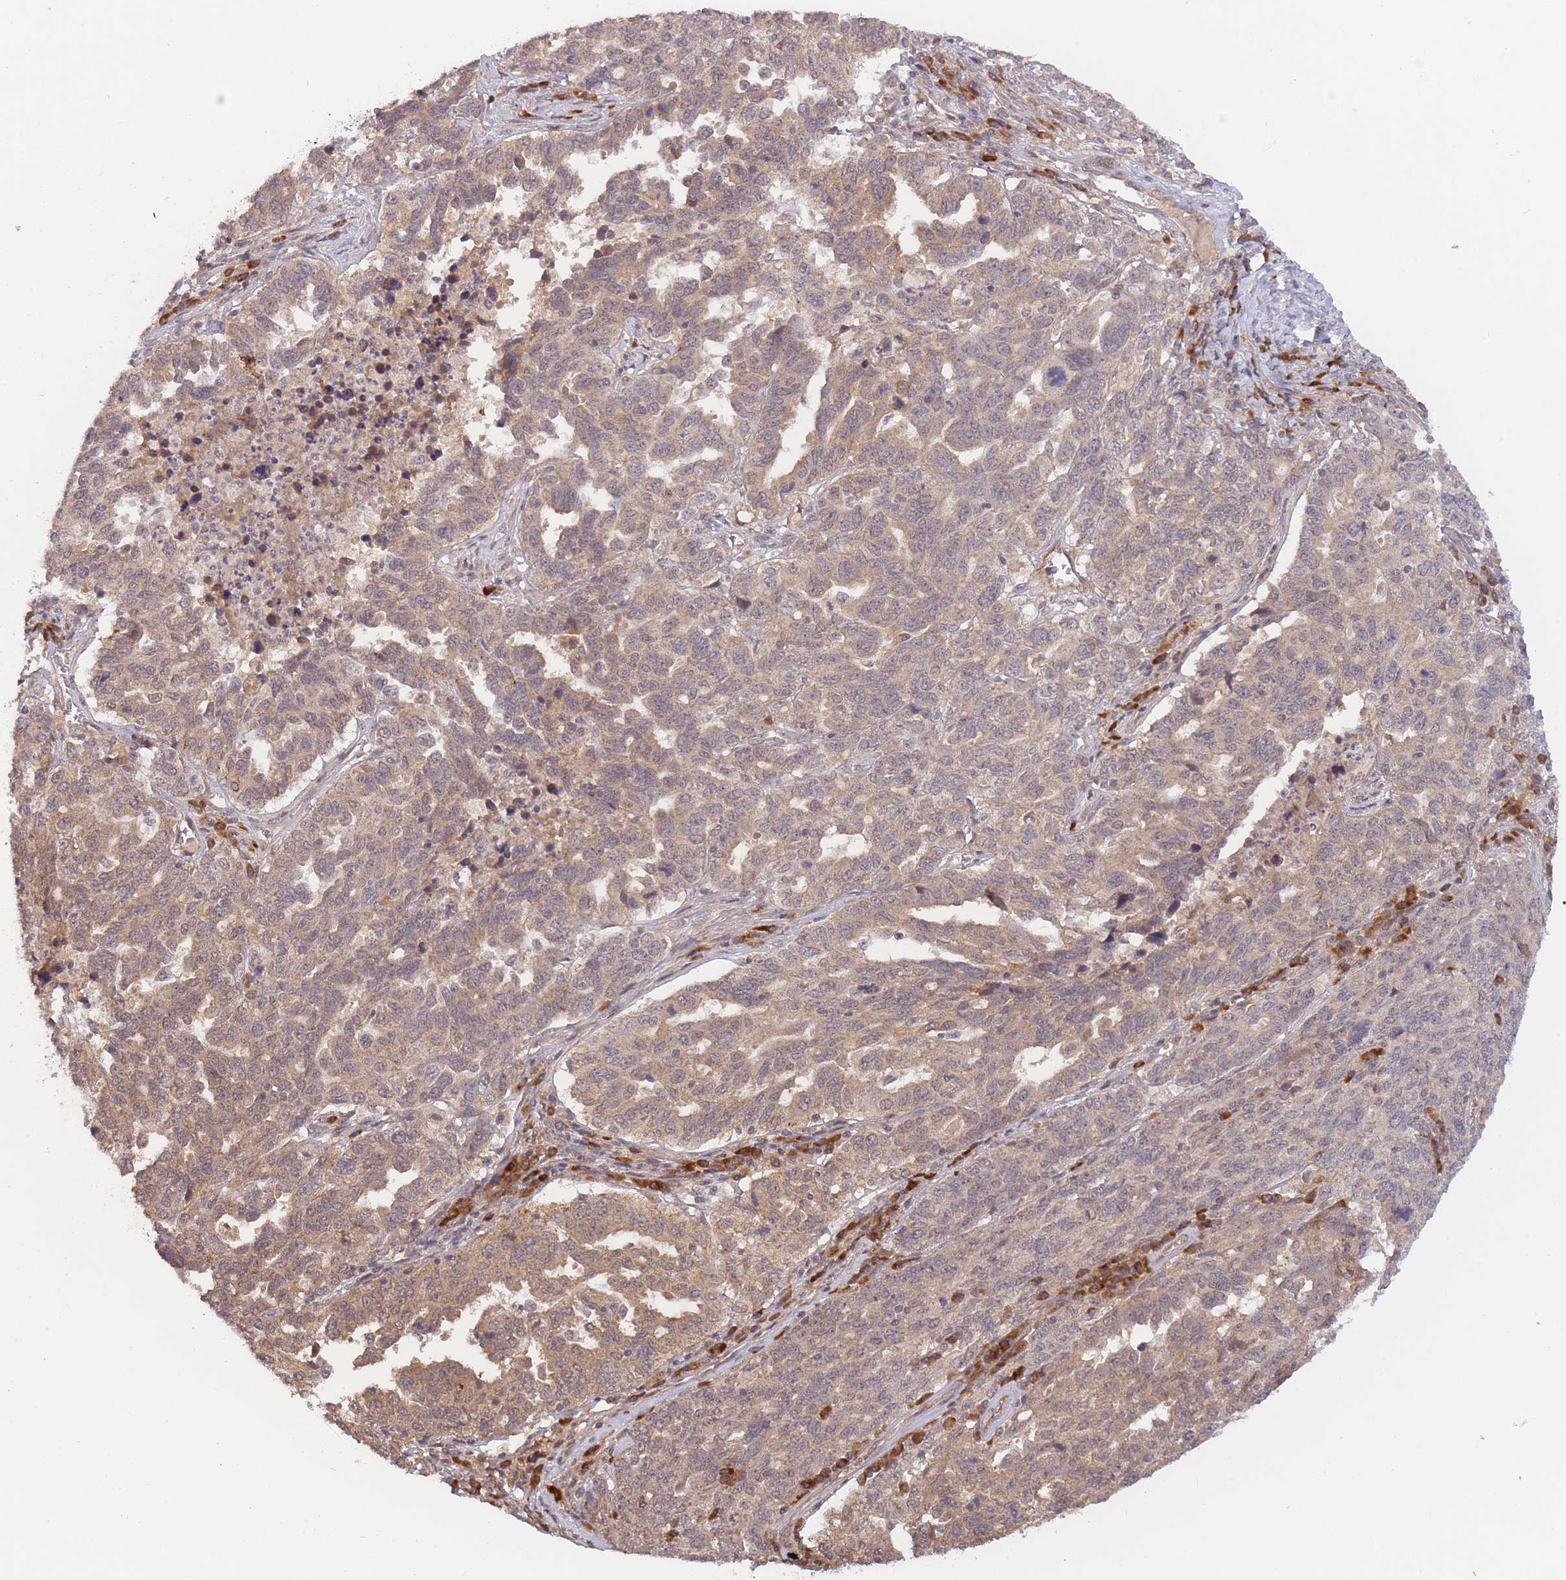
{"staining": {"intensity": "weak", "quantity": ">75%", "location": "cytoplasmic/membranous"}, "tissue": "ovarian cancer", "cell_type": "Tumor cells", "image_type": "cancer", "snomed": [{"axis": "morphology", "description": "Carcinoma, endometroid"}, {"axis": "topography", "description": "Ovary"}], "caption": "A histopathology image showing weak cytoplasmic/membranous positivity in approximately >75% of tumor cells in ovarian cancer (endometroid carcinoma), as visualized by brown immunohistochemical staining.", "gene": "SMC6", "patient": {"sex": "female", "age": 62}}